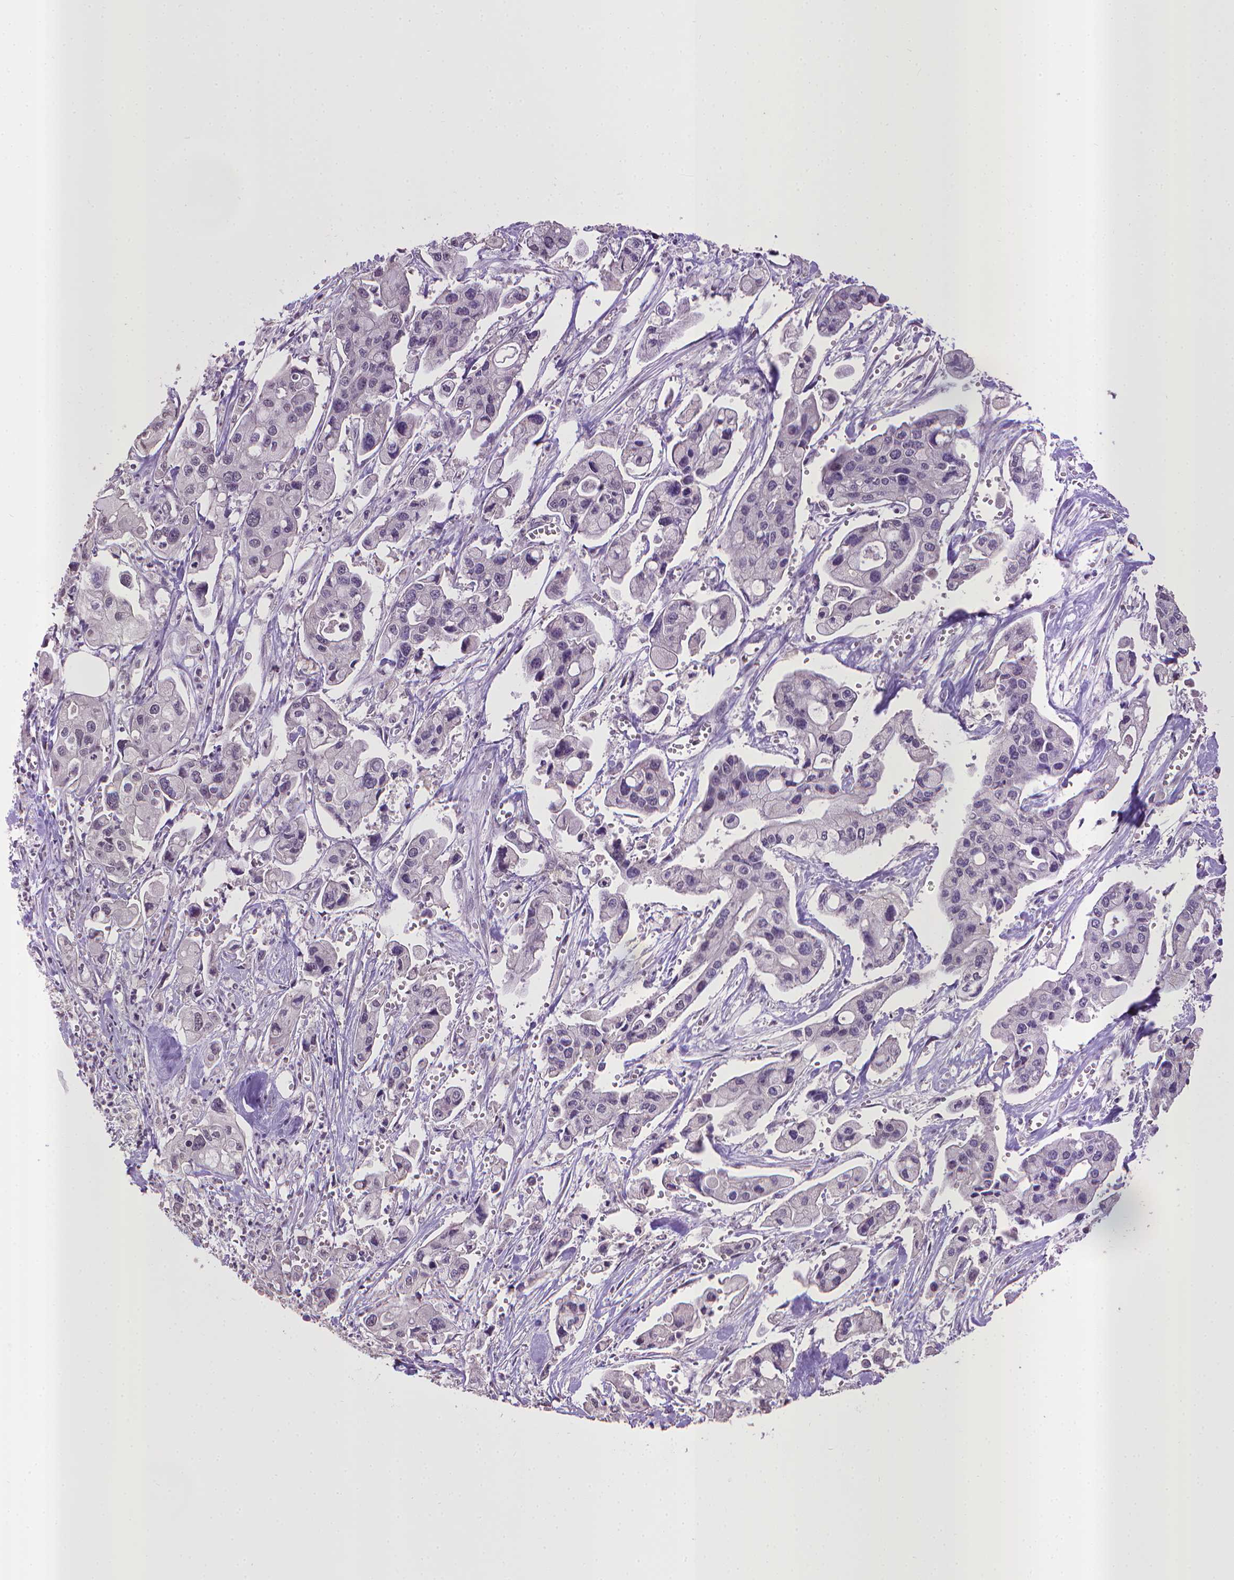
{"staining": {"intensity": "negative", "quantity": "none", "location": "none"}, "tissue": "pancreatic cancer", "cell_type": "Tumor cells", "image_type": "cancer", "snomed": [{"axis": "morphology", "description": "Adenocarcinoma, NOS"}, {"axis": "topography", "description": "Pancreas"}], "caption": "IHC micrograph of adenocarcinoma (pancreatic) stained for a protein (brown), which demonstrates no staining in tumor cells.", "gene": "CPM", "patient": {"sex": "male", "age": 70}}